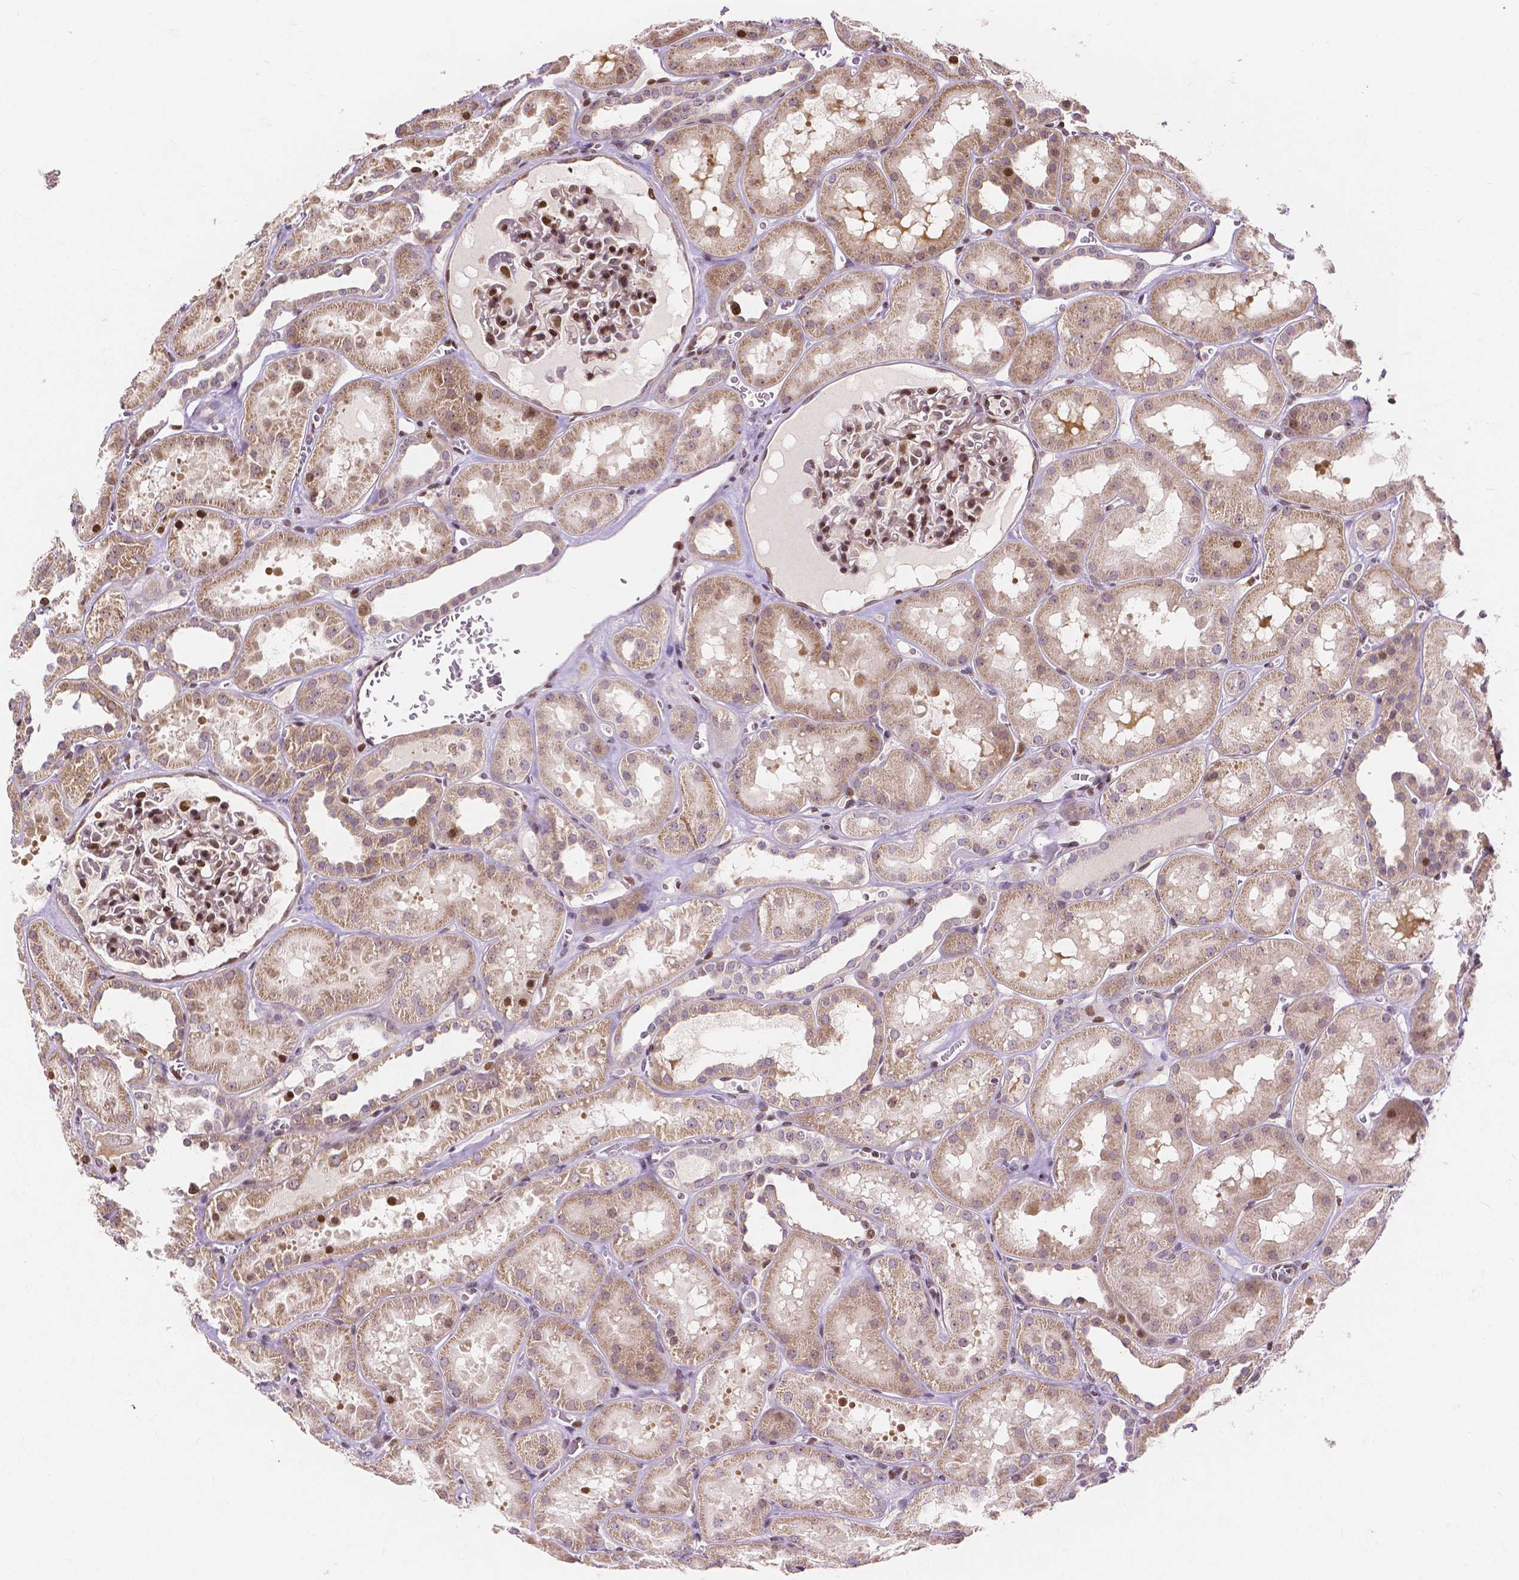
{"staining": {"intensity": "moderate", "quantity": ">75%", "location": "nuclear"}, "tissue": "kidney", "cell_type": "Cells in glomeruli", "image_type": "normal", "snomed": [{"axis": "morphology", "description": "Normal tissue, NOS"}, {"axis": "topography", "description": "Kidney"}], "caption": "Brown immunohistochemical staining in benign human kidney displays moderate nuclear staining in about >75% of cells in glomeruli.", "gene": "PTPN18", "patient": {"sex": "female", "age": 41}}